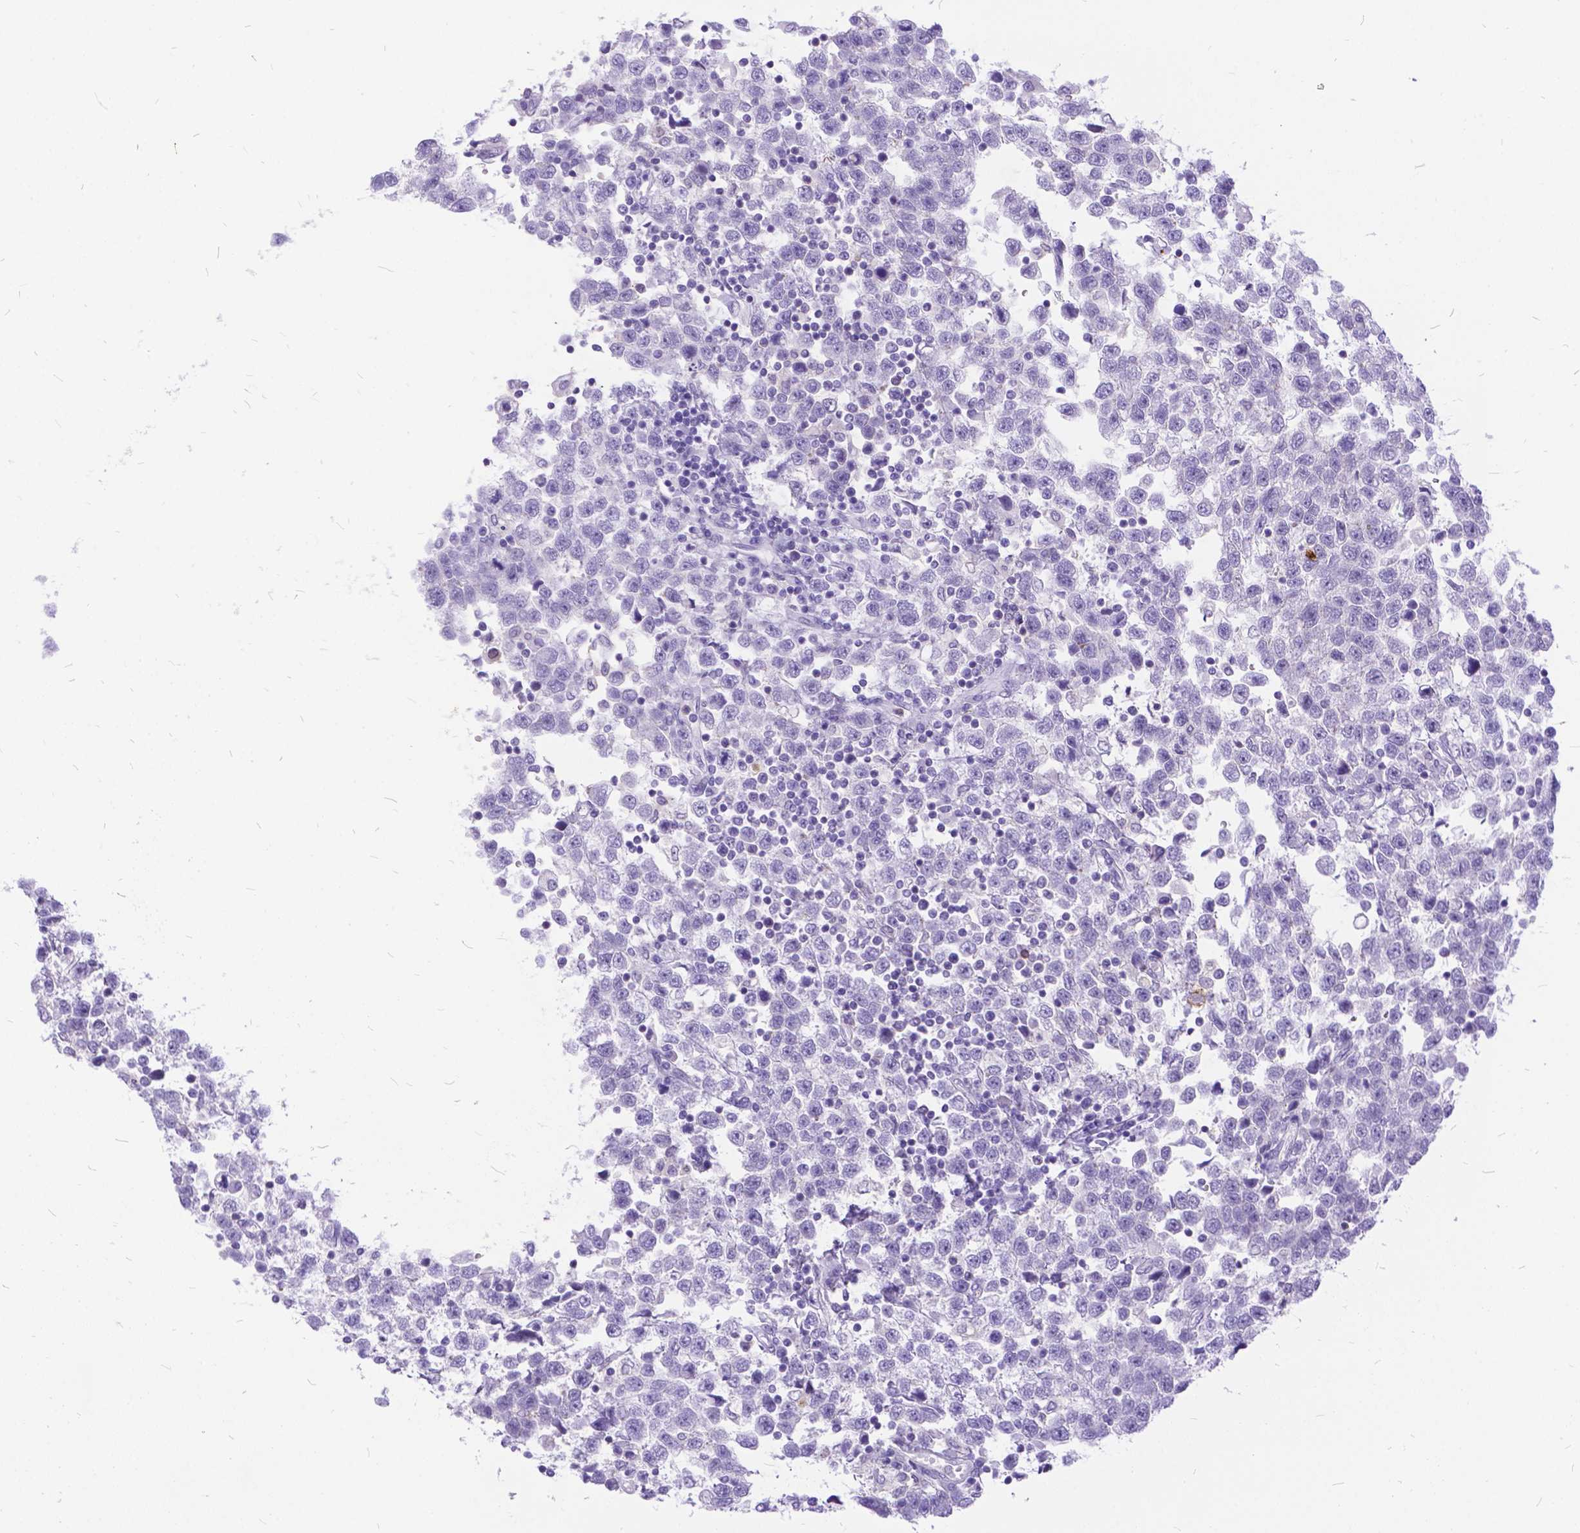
{"staining": {"intensity": "negative", "quantity": "none", "location": "none"}, "tissue": "testis cancer", "cell_type": "Tumor cells", "image_type": "cancer", "snomed": [{"axis": "morphology", "description": "Seminoma, NOS"}, {"axis": "topography", "description": "Testis"}], "caption": "This is an immunohistochemistry histopathology image of human testis cancer. There is no expression in tumor cells.", "gene": "TMEM169", "patient": {"sex": "male", "age": 34}}